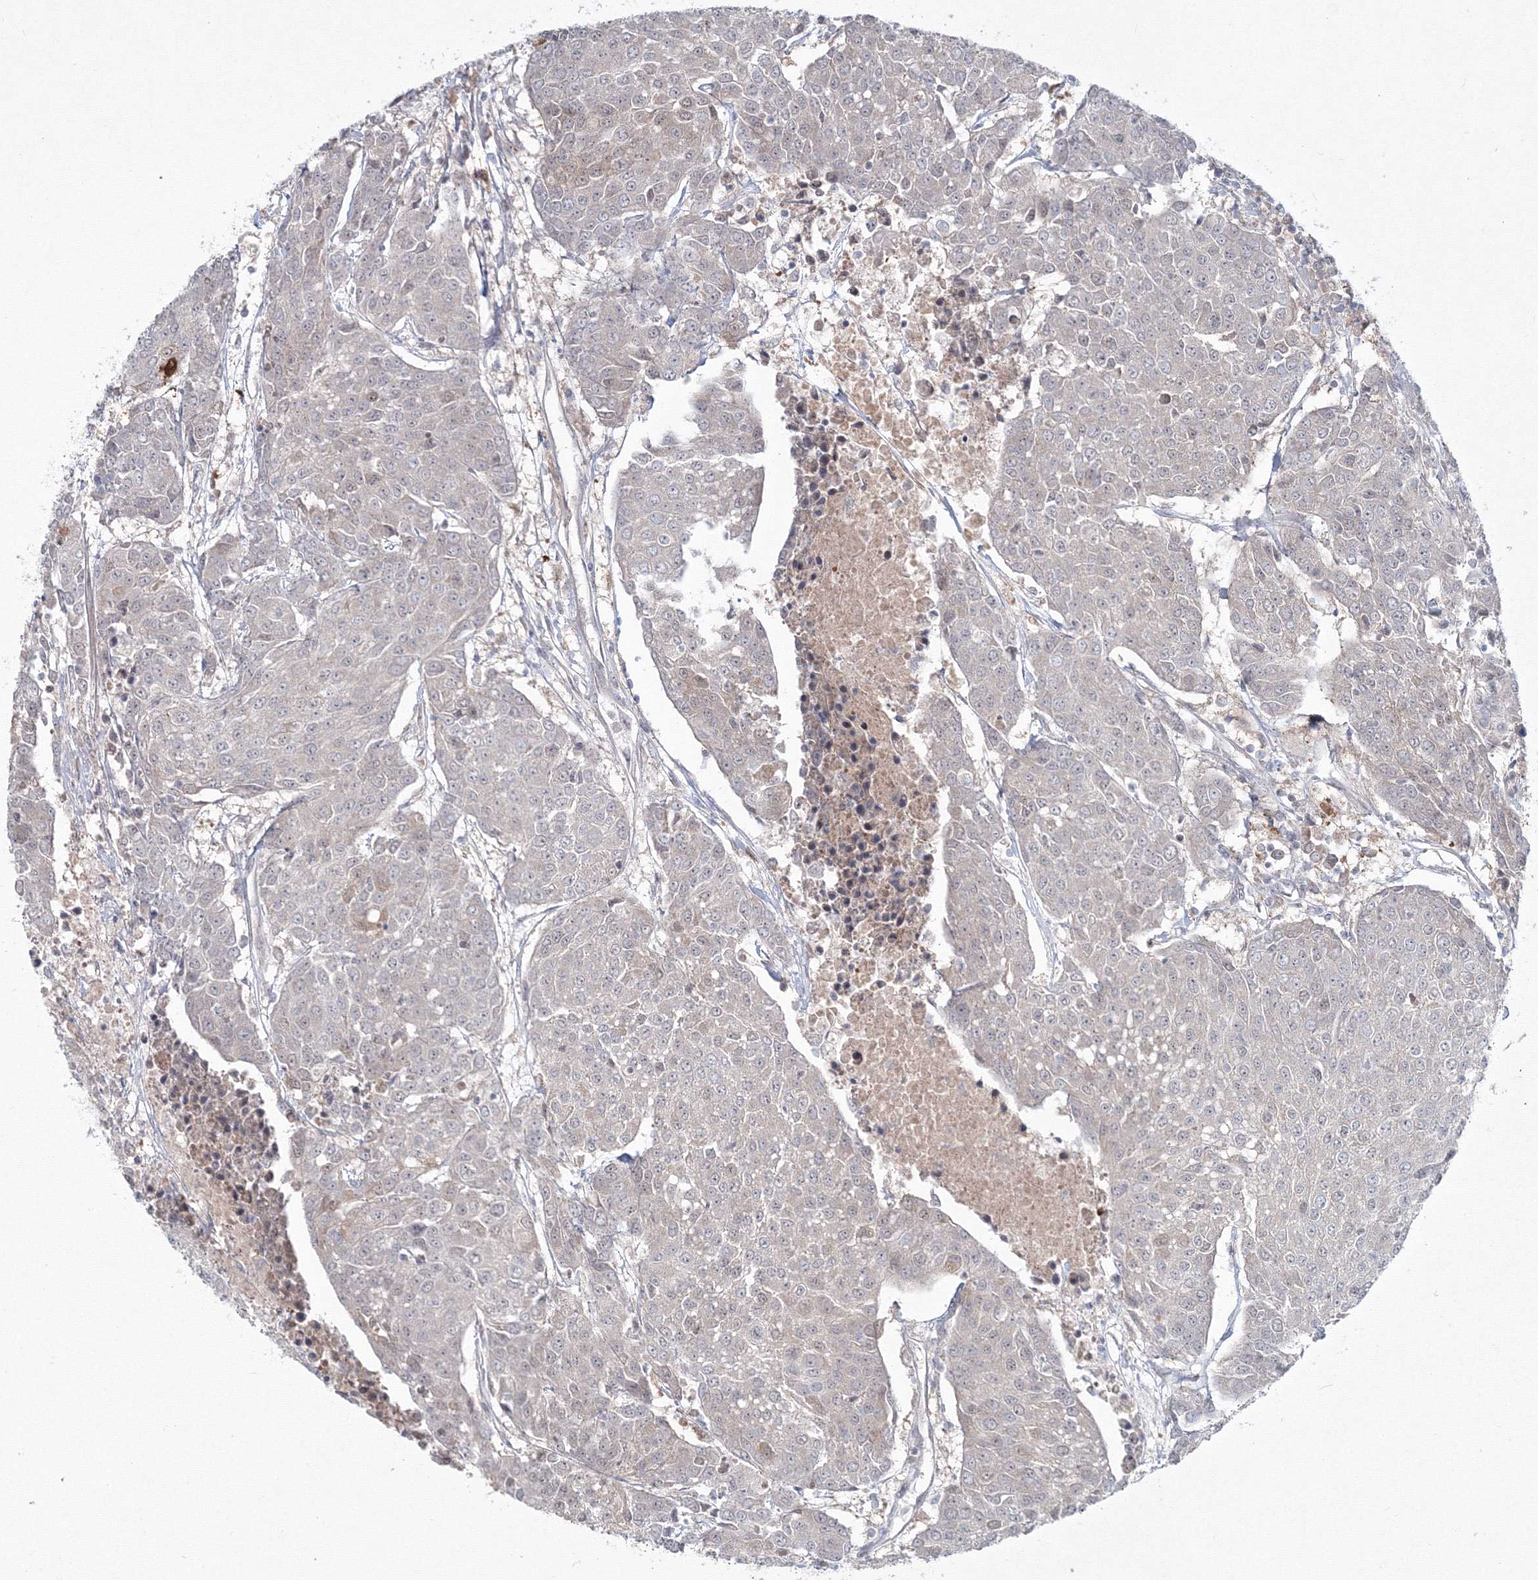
{"staining": {"intensity": "negative", "quantity": "none", "location": "none"}, "tissue": "urothelial cancer", "cell_type": "Tumor cells", "image_type": "cancer", "snomed": [{"axis": "morphology", "description": "Urothelial carcinoma, High grade"}, {"axis": "topography", "description": "Urinary bladder"}], "caption": "This is a histopathology image of immunohistochemistry staining of urothelial carcinoma (high-grade), which shows no staining in tumor cells.", "gene": "MKRN2", "patient": {"sex": "female", "age": 85}}